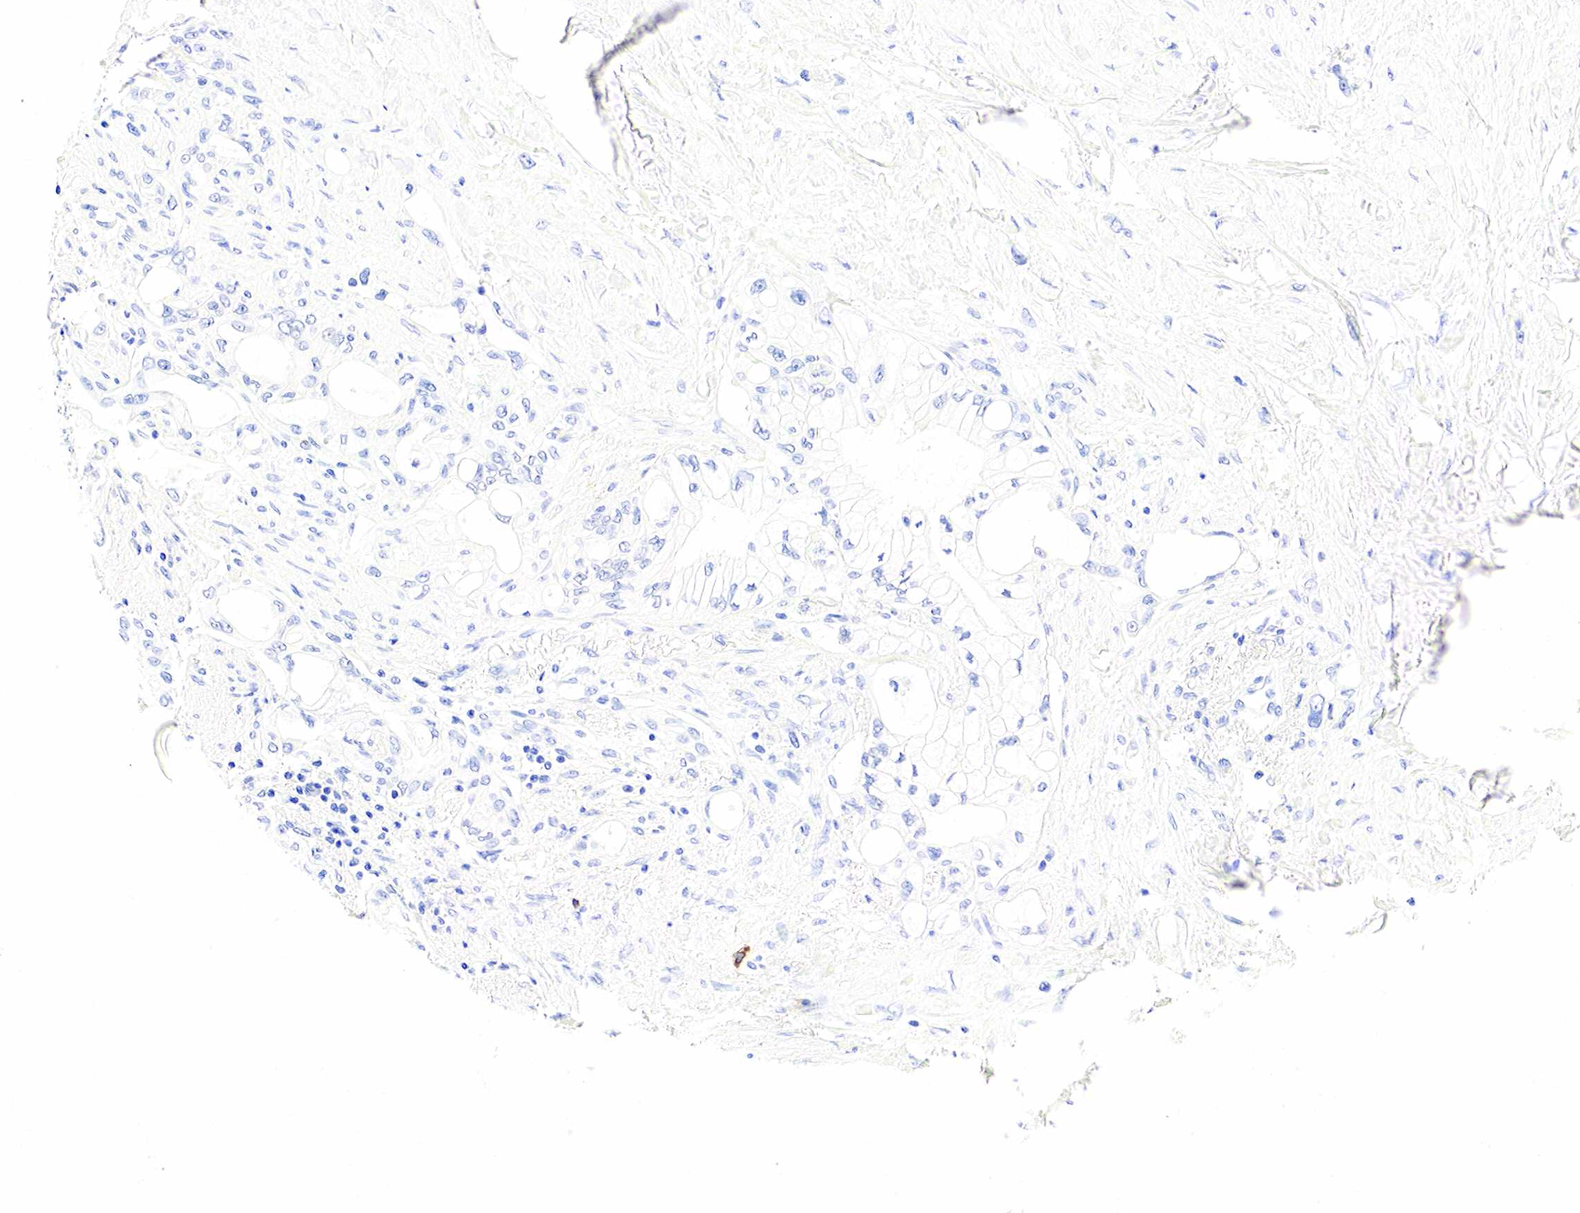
{"staining": {"intensity": "negative", "quantity": "none", "location": "none"}, "tissue": "pancreatic cancer", "cell_type": "Tumor cells", "image_type": "cancer", "snomed": [{"axis": "morphology", "description": "Adenocarcinoma, NOS"}, {"axis": "topography", "description": "Pancreas"}], "caption": "This is an immunohistochemistry (IHC) micrograph of human adenocarcinoma (pancreatic). There is no staining in tumor cells.", "gene": "CD79A", "patient": {"sex": "female", "age": 70}}